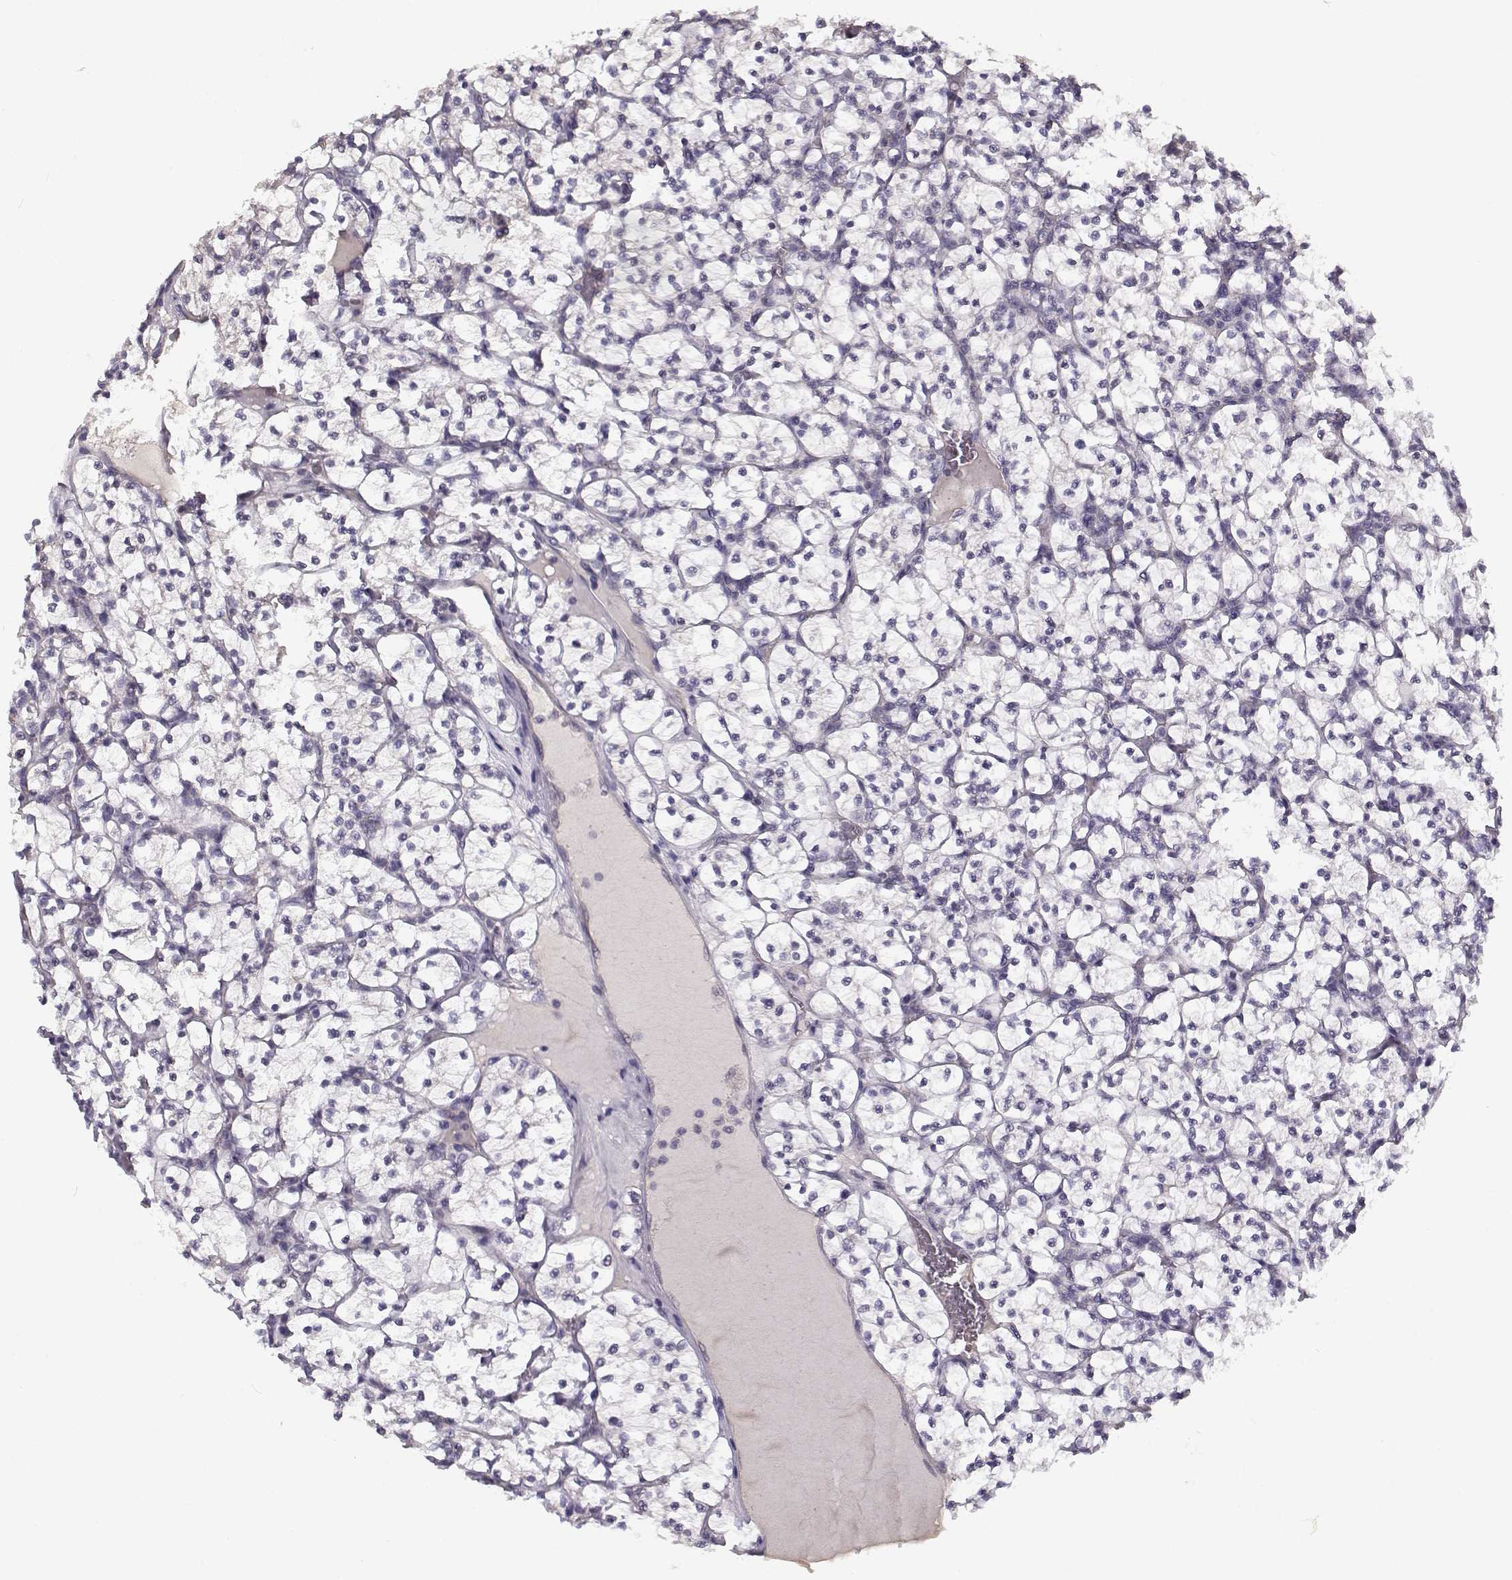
{"staining": {"intensity": "negative", "quantity": "none", "location": "none"}, "tissue": "renal cancer", "cell_type": "Tumor cells", "image_type": "cancer", "snomed": [{"axis": "morphology", "description": "Adenocarcinoma, NOS"}, {"axis": "topography", "description": "Kidney"}], "caption": "This is an immunohistochemistry (IHC) image of human renal cancer (adenocarcinoma). There is no positivity in tumor cells.", "gene": "TMEM145", "patient": {"sex": "female", "age": 89}}